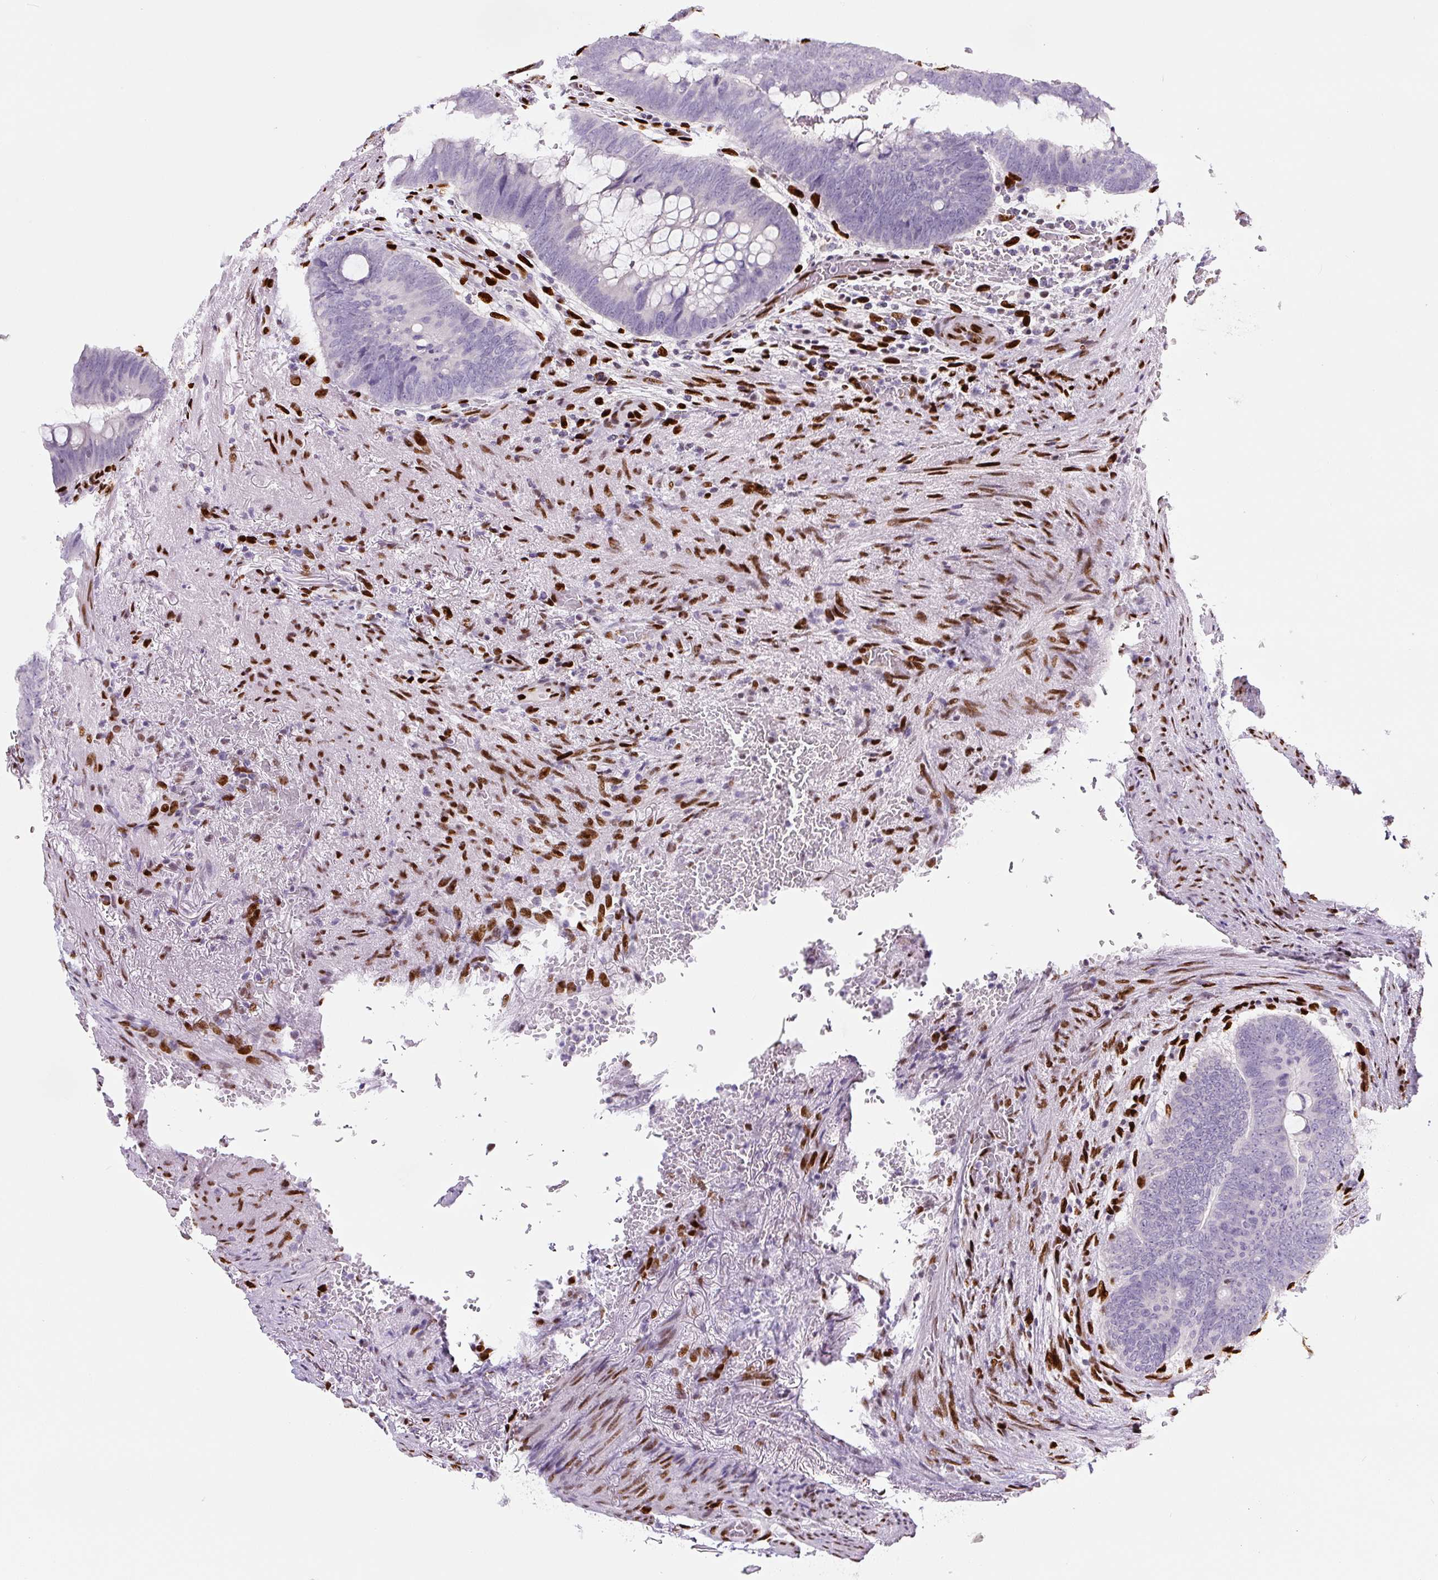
{"staining": {"intensity": "negative", "quantity": "none", "location": "none"}, "tissue": "colorectal cancer", "cell_type": "Tumor cells", "image_type": "cancer", "snomed": [{"axis": "morphology", "description": "Normal tissue, NOS"}, {"axis": "morphology", "description": "Adenocarcinoma, NOS"}, {"axis": "topography", "description": "Rectum"}, {"axis": "topography", "description": "Peripheral nerve tissue"}], "caption": "Immunohistochemistry (IHC) photomicrograph of neoplastic tissue: human colorectal adenocarcinoma stained with DAB (3,3'-diaminobenzidine) demonstrates no significant protein positivity in tumor cells.", "gene": "ZEB1", "patient": {"sex": "male", "age": 92}}